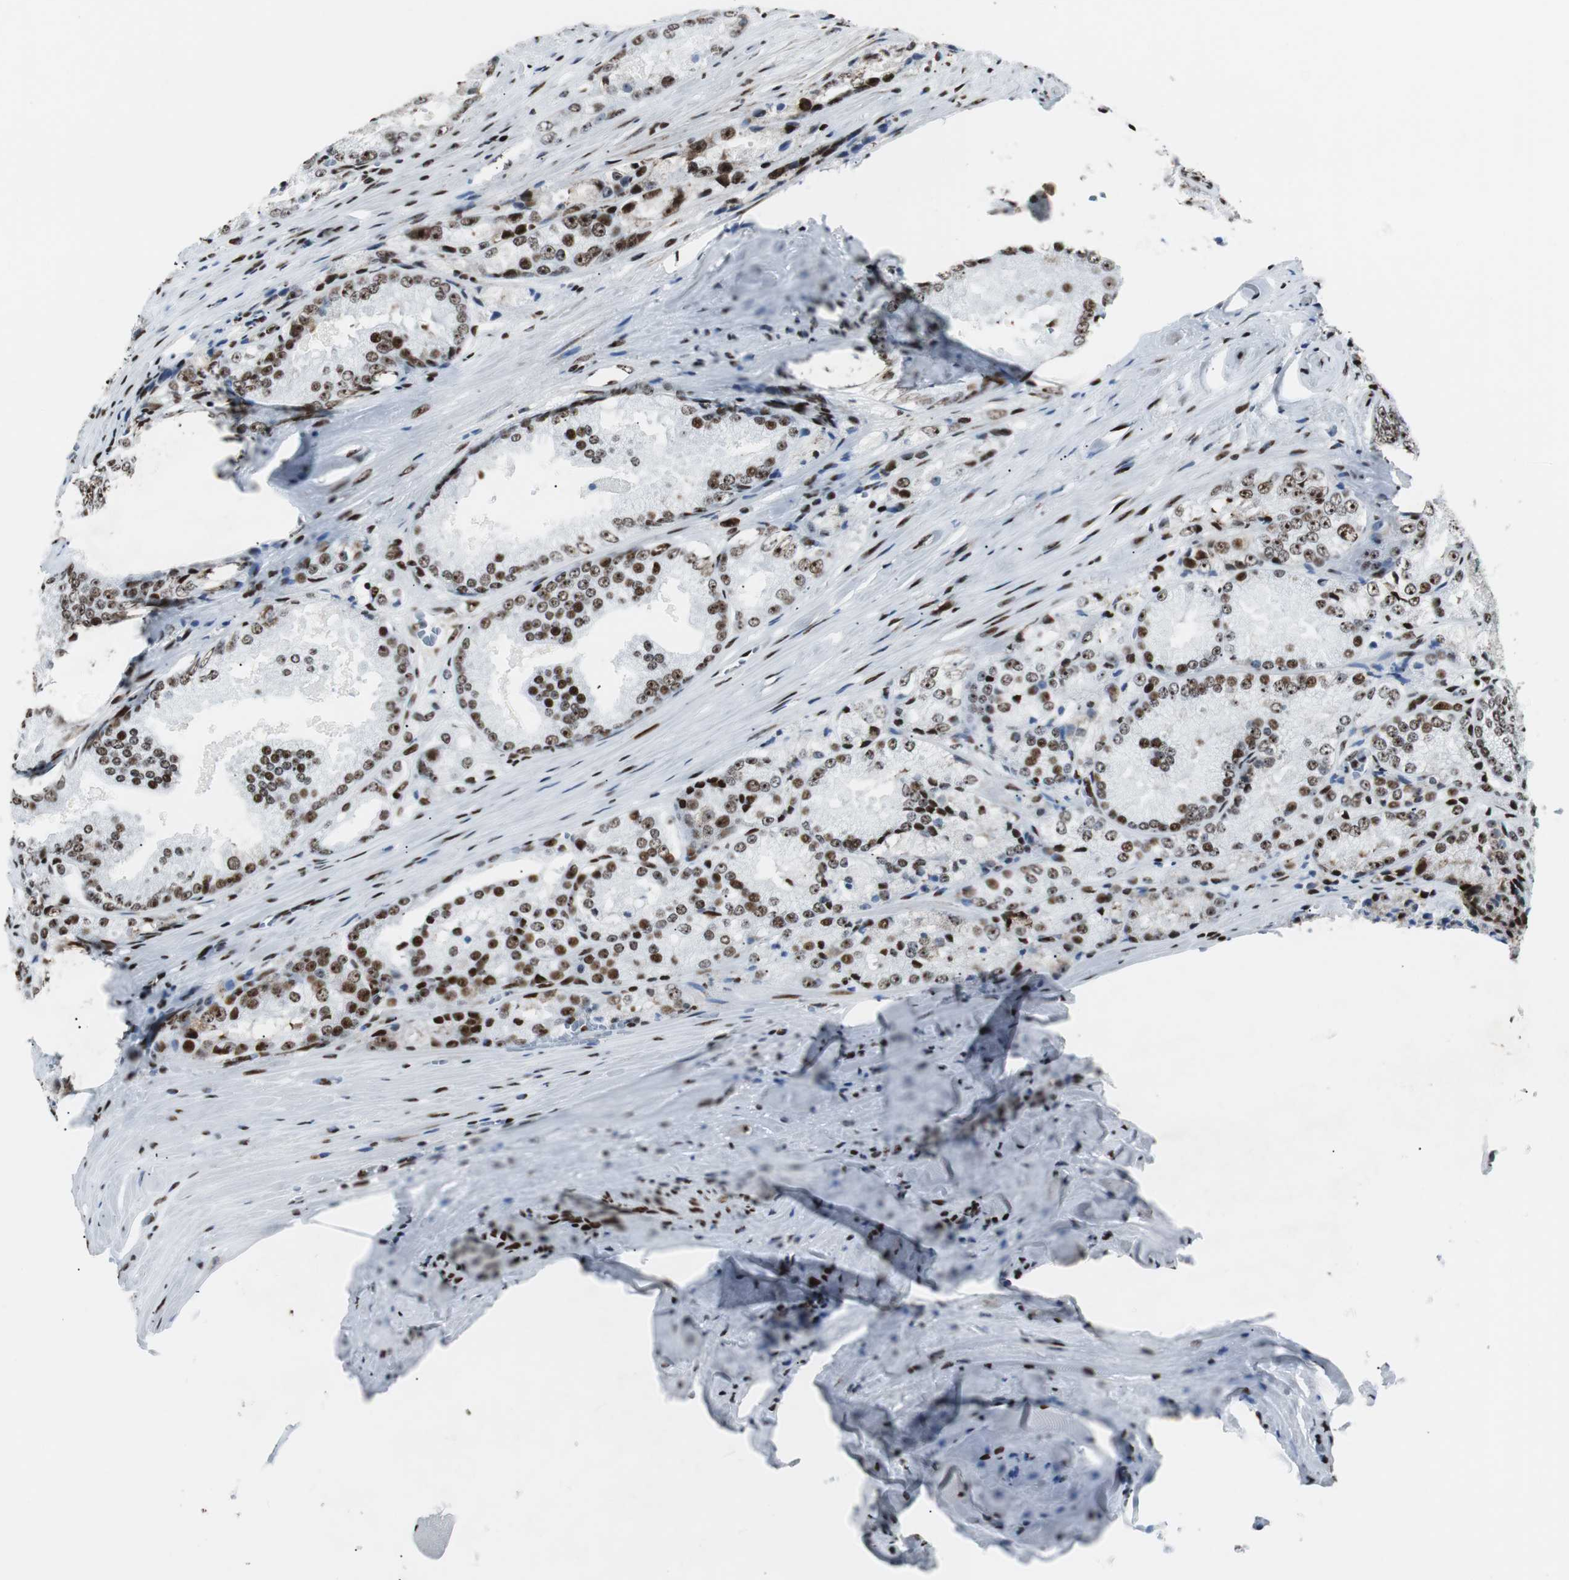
{"staining": {"intensity": "strong", "quantity": ">75%", "location": "nuclear"}, "tissue": "prostate cancer", "cell_type": "Tumor cells", "image_type": "cancer", "snomed": [{"axis": "morphology", "description": "Adenocarcinoma, Low grade"}, {"axis": "topography", "description": "Prostate"}], "caption": "Immunohistochemical staining of low-grade adenocarcinoma (prostate) displays high levels of strong nuclear staining in approximately >75% of tumor cells.", "gene": "NCL", "patient": {"sex": "male", "age": 64}}